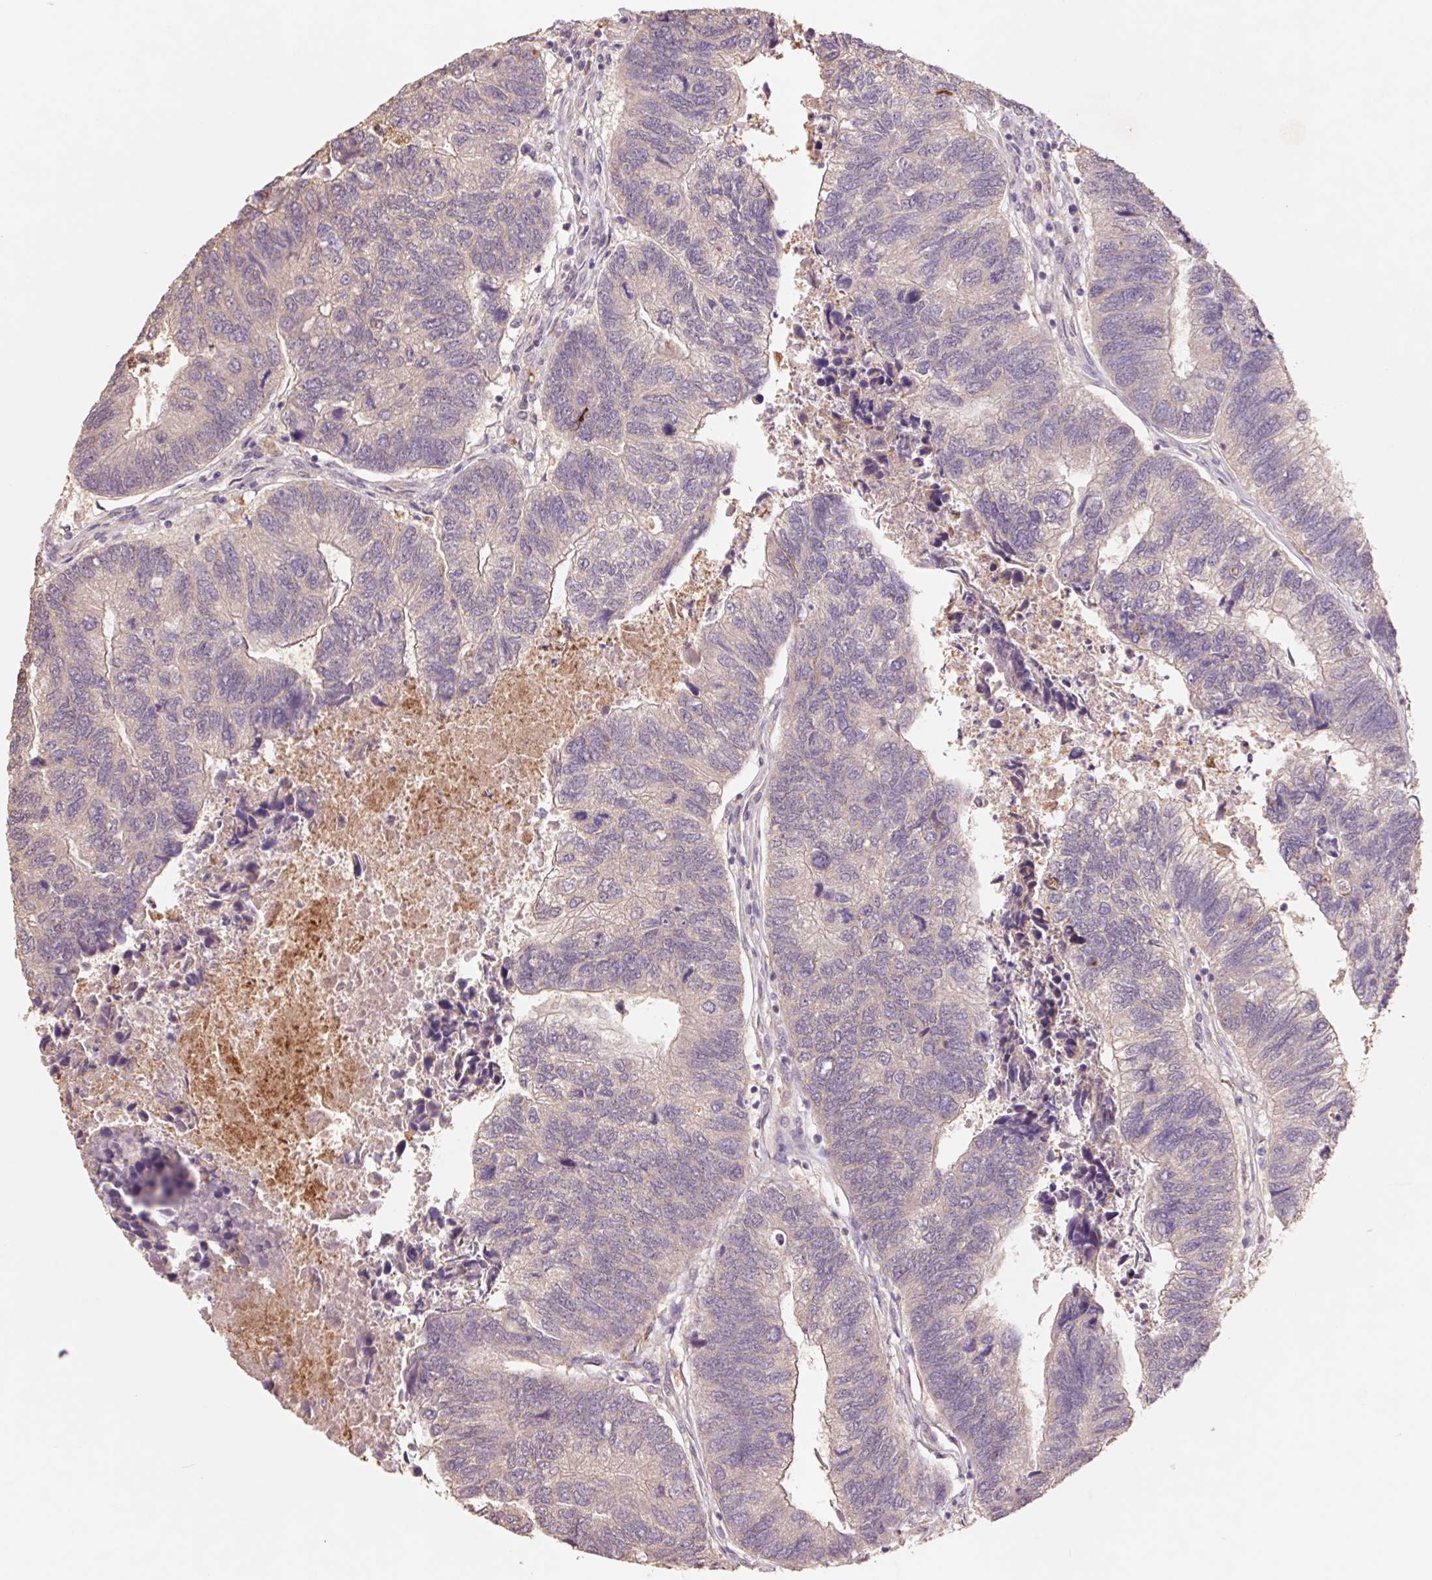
{"staining": {"intensity": "weak", "quantity": "25%-75%", "location": "cytoplasmic/membranous"}, "tissue": "colorectal cancer", "cell_type": "Tumor cells", "image_type": "cancer", "snomed": [{"axis": "morphology", "description": "Adenocarcinoma, NOS"}, {"axis": "topography", "description": "Colon"}], "caption": "The histopathology image demonstrates immunohistochemical staining of adenocarcinoma (colorectal). There is weak cytoplasmic/membranous expression is identified in approximately 25%-75% of tumor cells.", "gene": "GRM2", "patient": {"sex": "female", "age": 67}}